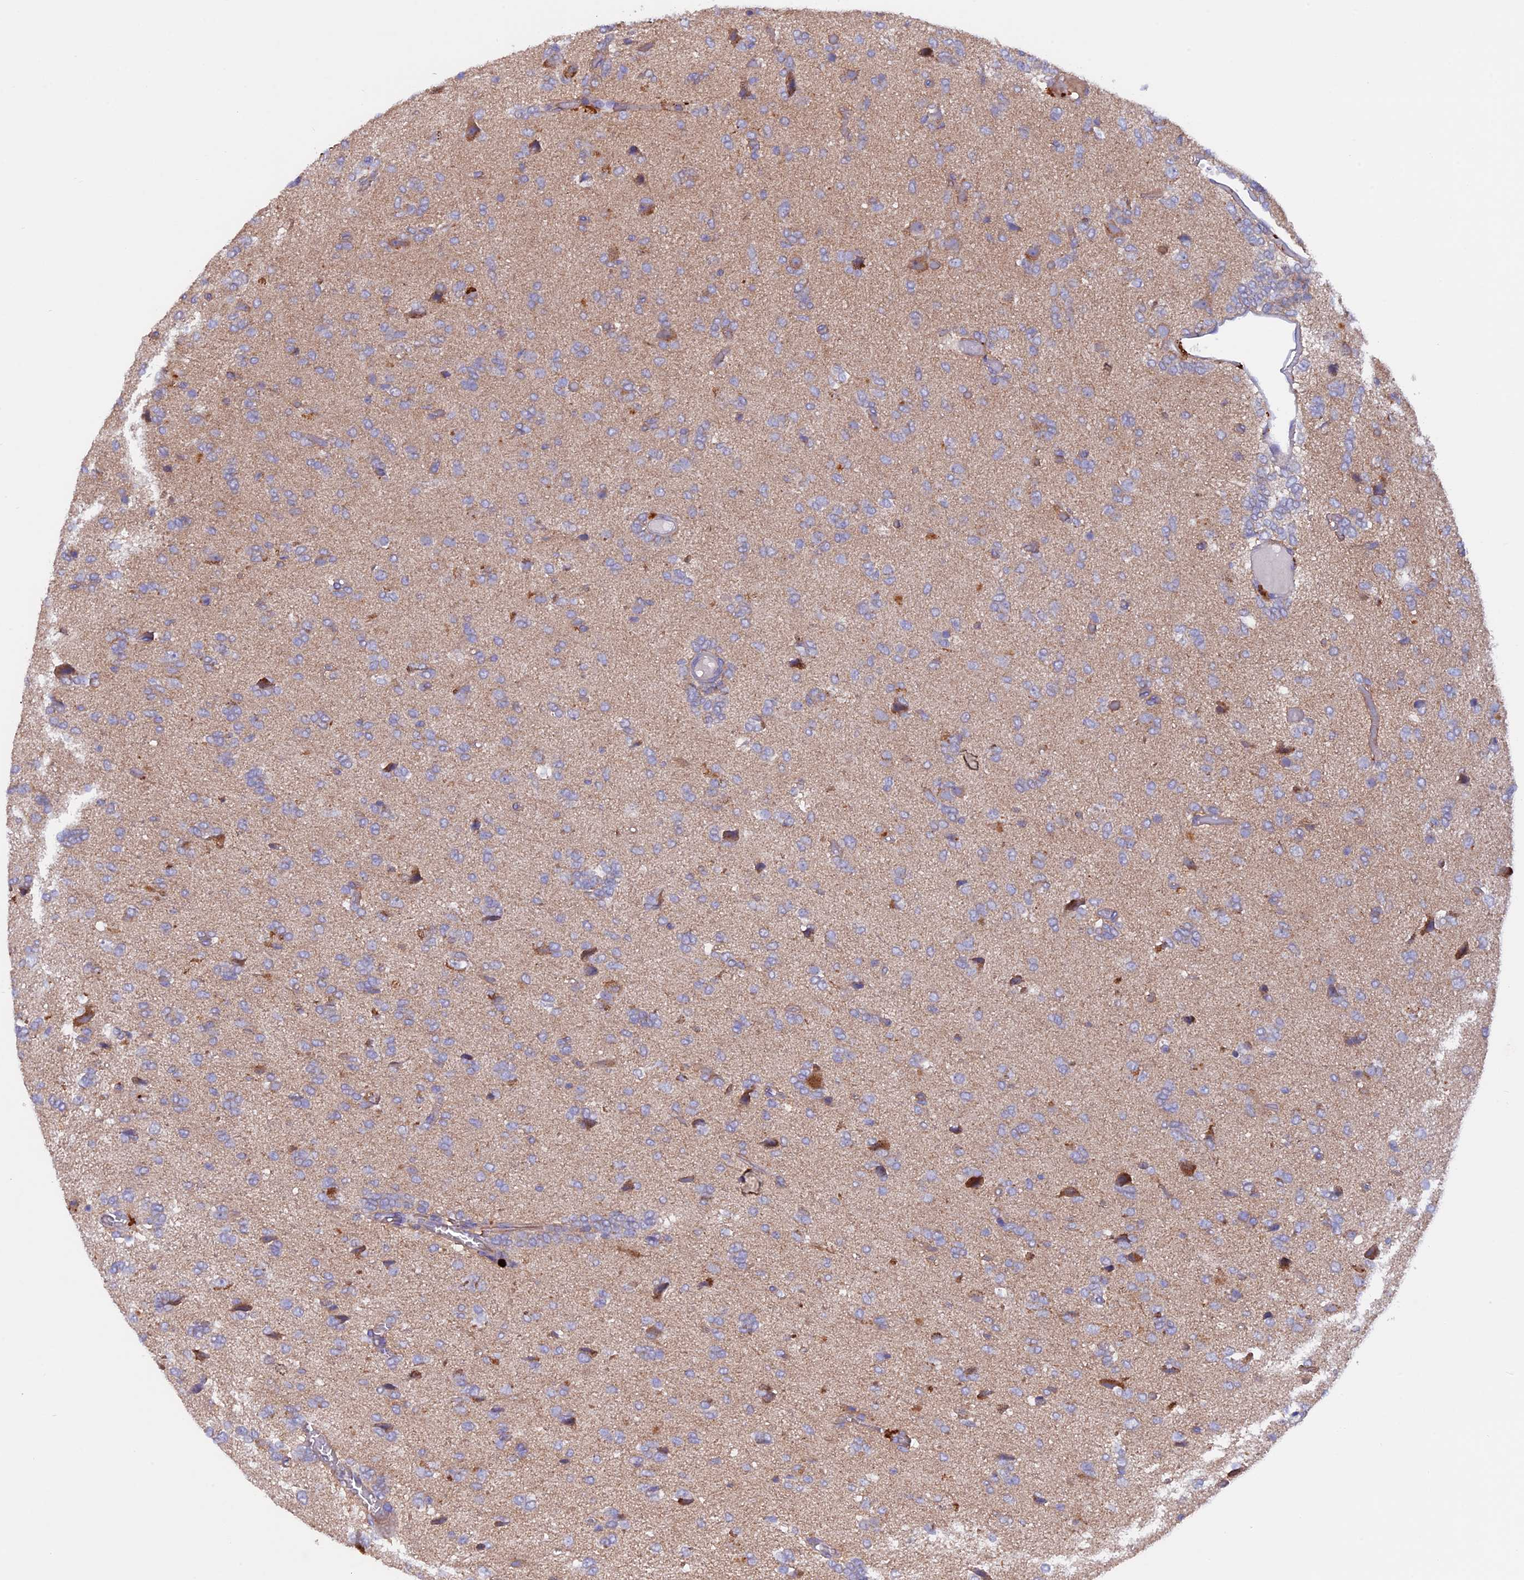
{"staining": {"intensity": "negative", "quantity": "none", "location": "none"}, "tissue": "glioma", "cell_type": "Tumor cells", "image_type": "cancer", "snomed": [{"axis": "morphology", "description": "Glioma, malignant, High grade"}, {"axis": "topography", "description": "Brain"}], "caption": "Tumor cells show no significant protein expression in malignant glioma (high-grade).", "gene": "PTPN9", "patient": {"sex": "female", "age": 59}}